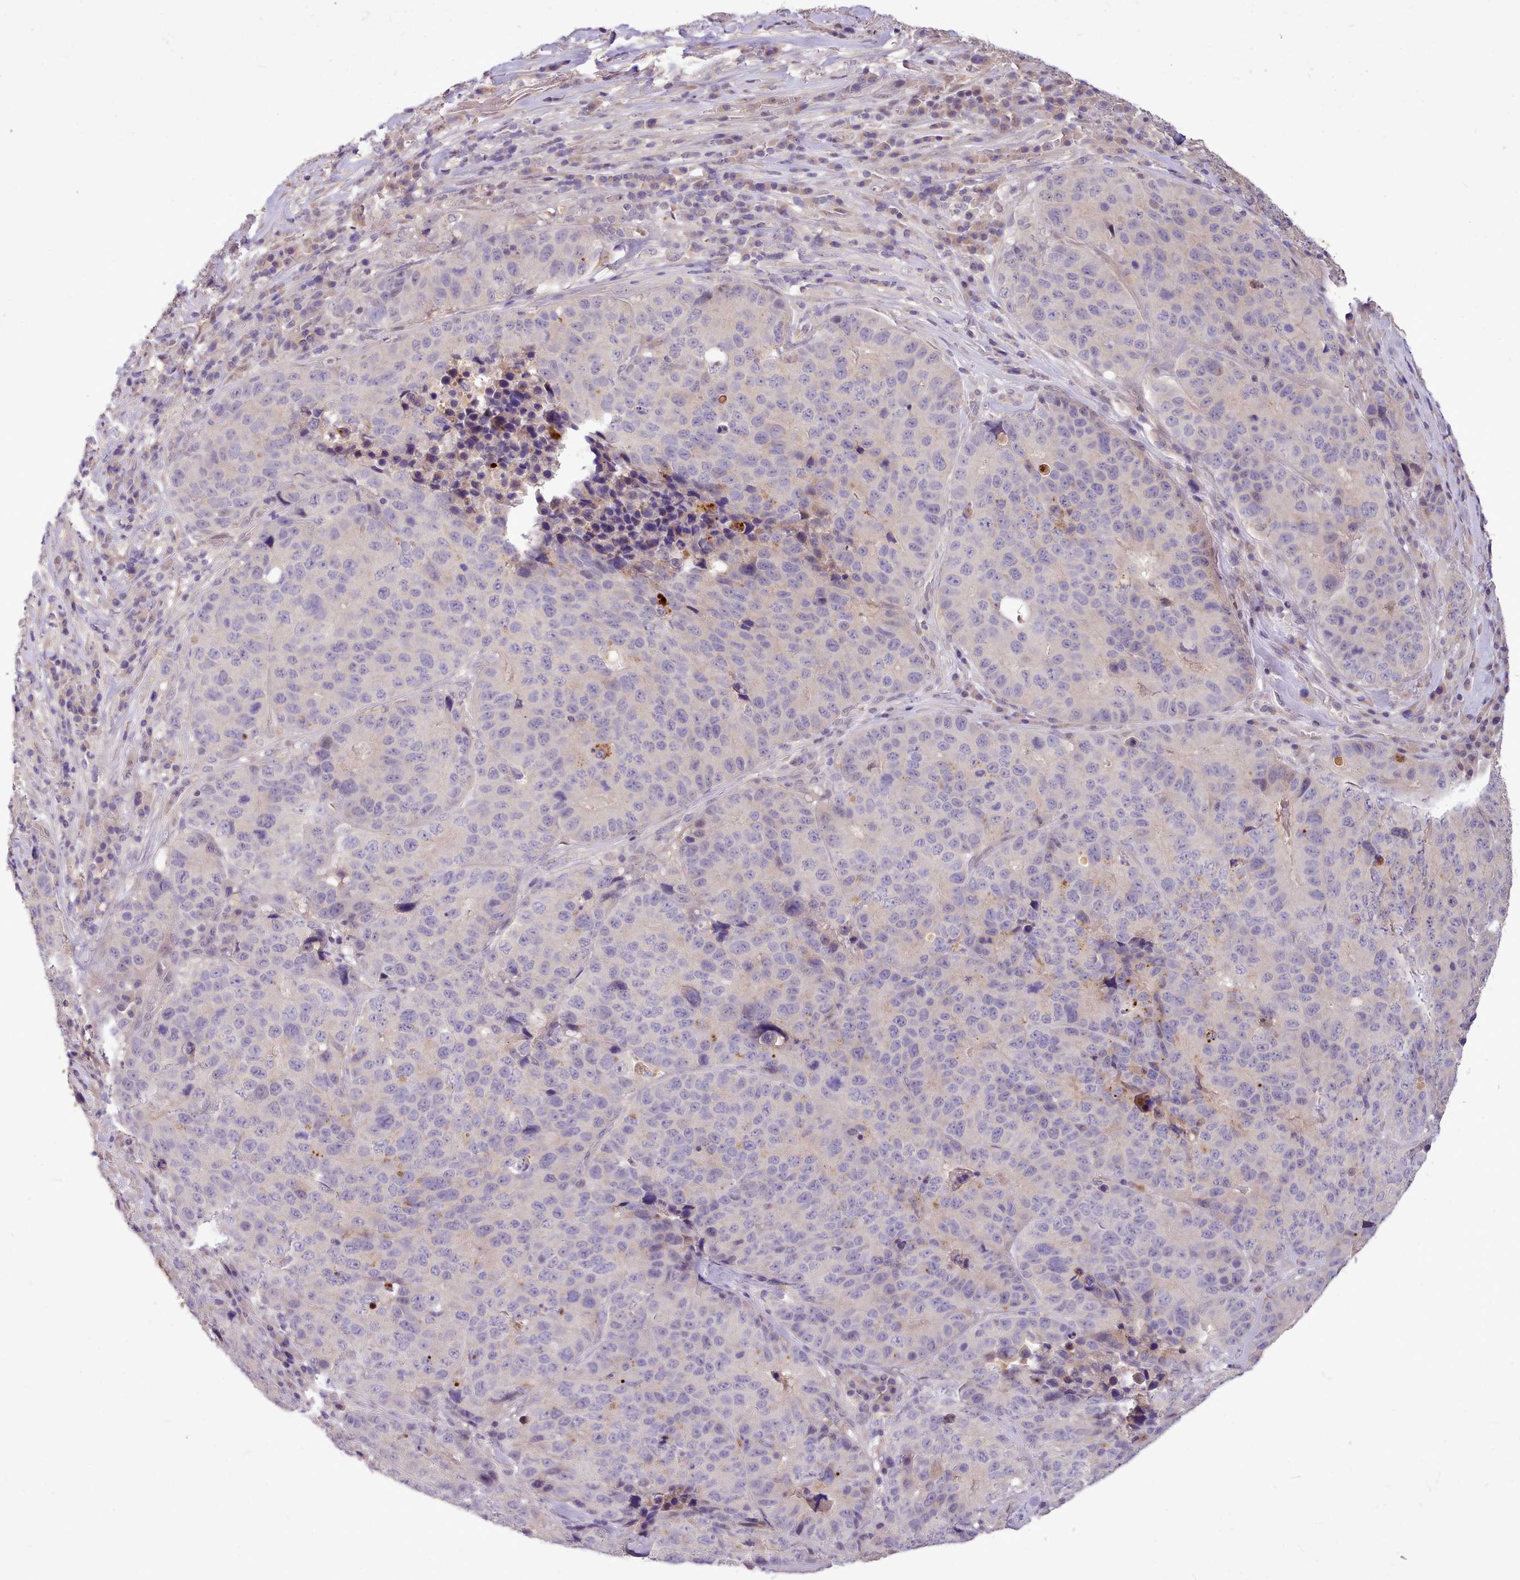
{"staining": {"intensity": "negative", "quantity": "none", "location": "none"}, "tissue": "stomach cancer", "cell_type": "Tumor cells", "image_type": "cancer", "snomed": [{"axis": "morphology", "description": "Adenocarcinoma, NOS"}, {"axis": "topography", "description": "Stomach"}], "caption": "The IHC histopathology image has no significant staining in tumor cells of adenocarcinoma (stomach) tissue. (Brightfield microscopy of DAB (3,3'-diaminobenzidine) immunohistochemistry at high magnification).", "gene": "ZNF607", "patient": {"sex": "male", "age": 71}}